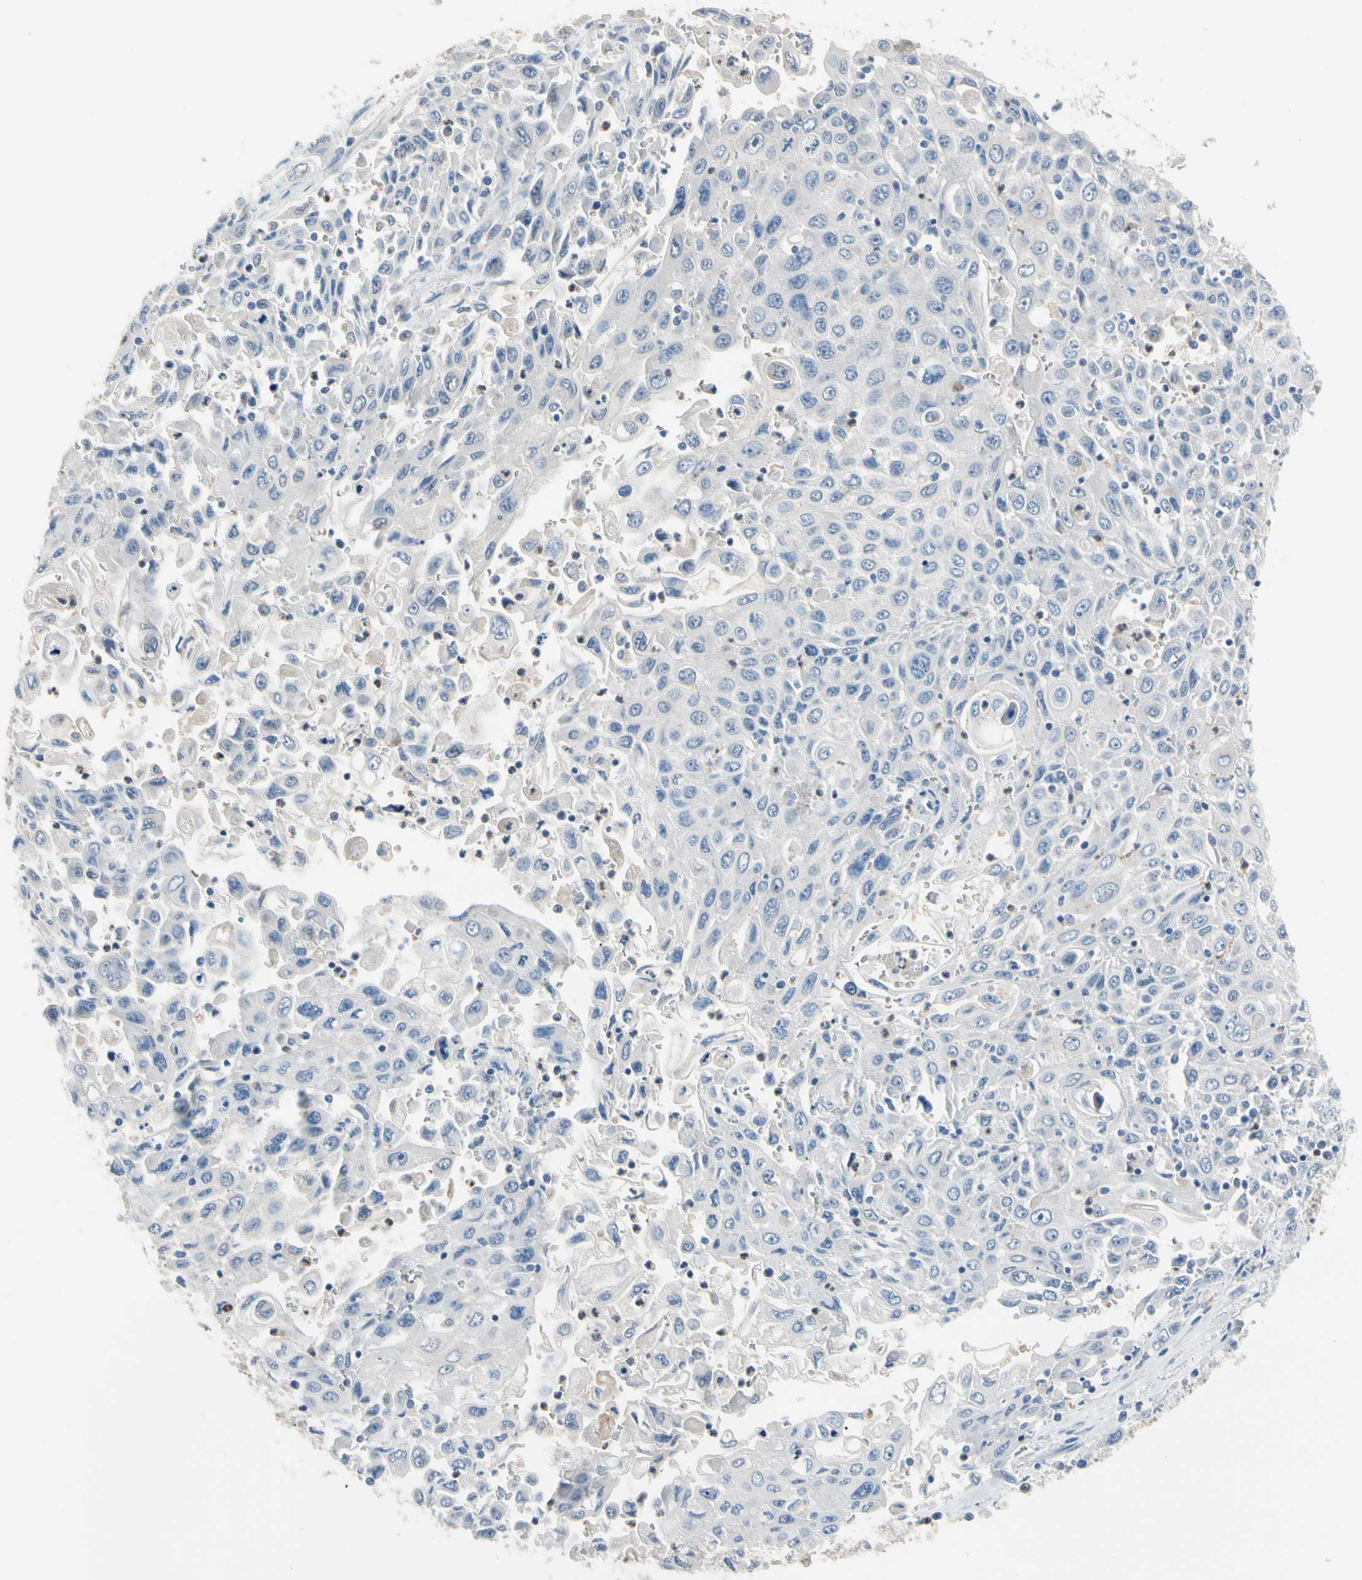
{"staining": {"intensity": "negative", "quantity": "none", "location": "none"}, "tissue": "pancreatic cancer", "cell_type": "Tumor cells", "image_type": "cancer", "snomed": [{"axis": "morphology", "description": "Adenocarcinoma, NOS"}, {"axis": "topography", "description": "Pancreas"}], "caption": "High power microscopy micrograph of an immunohistochemistry (IHC) image of pancreatic adenocarcinoma, revealing no significant expression in tumor cells. (DAB immunohistochemistry visualized using brightfield microscopy, high magnification).", "gene": "BBOX1", "patient": {"sex": "male", "age": 70}}